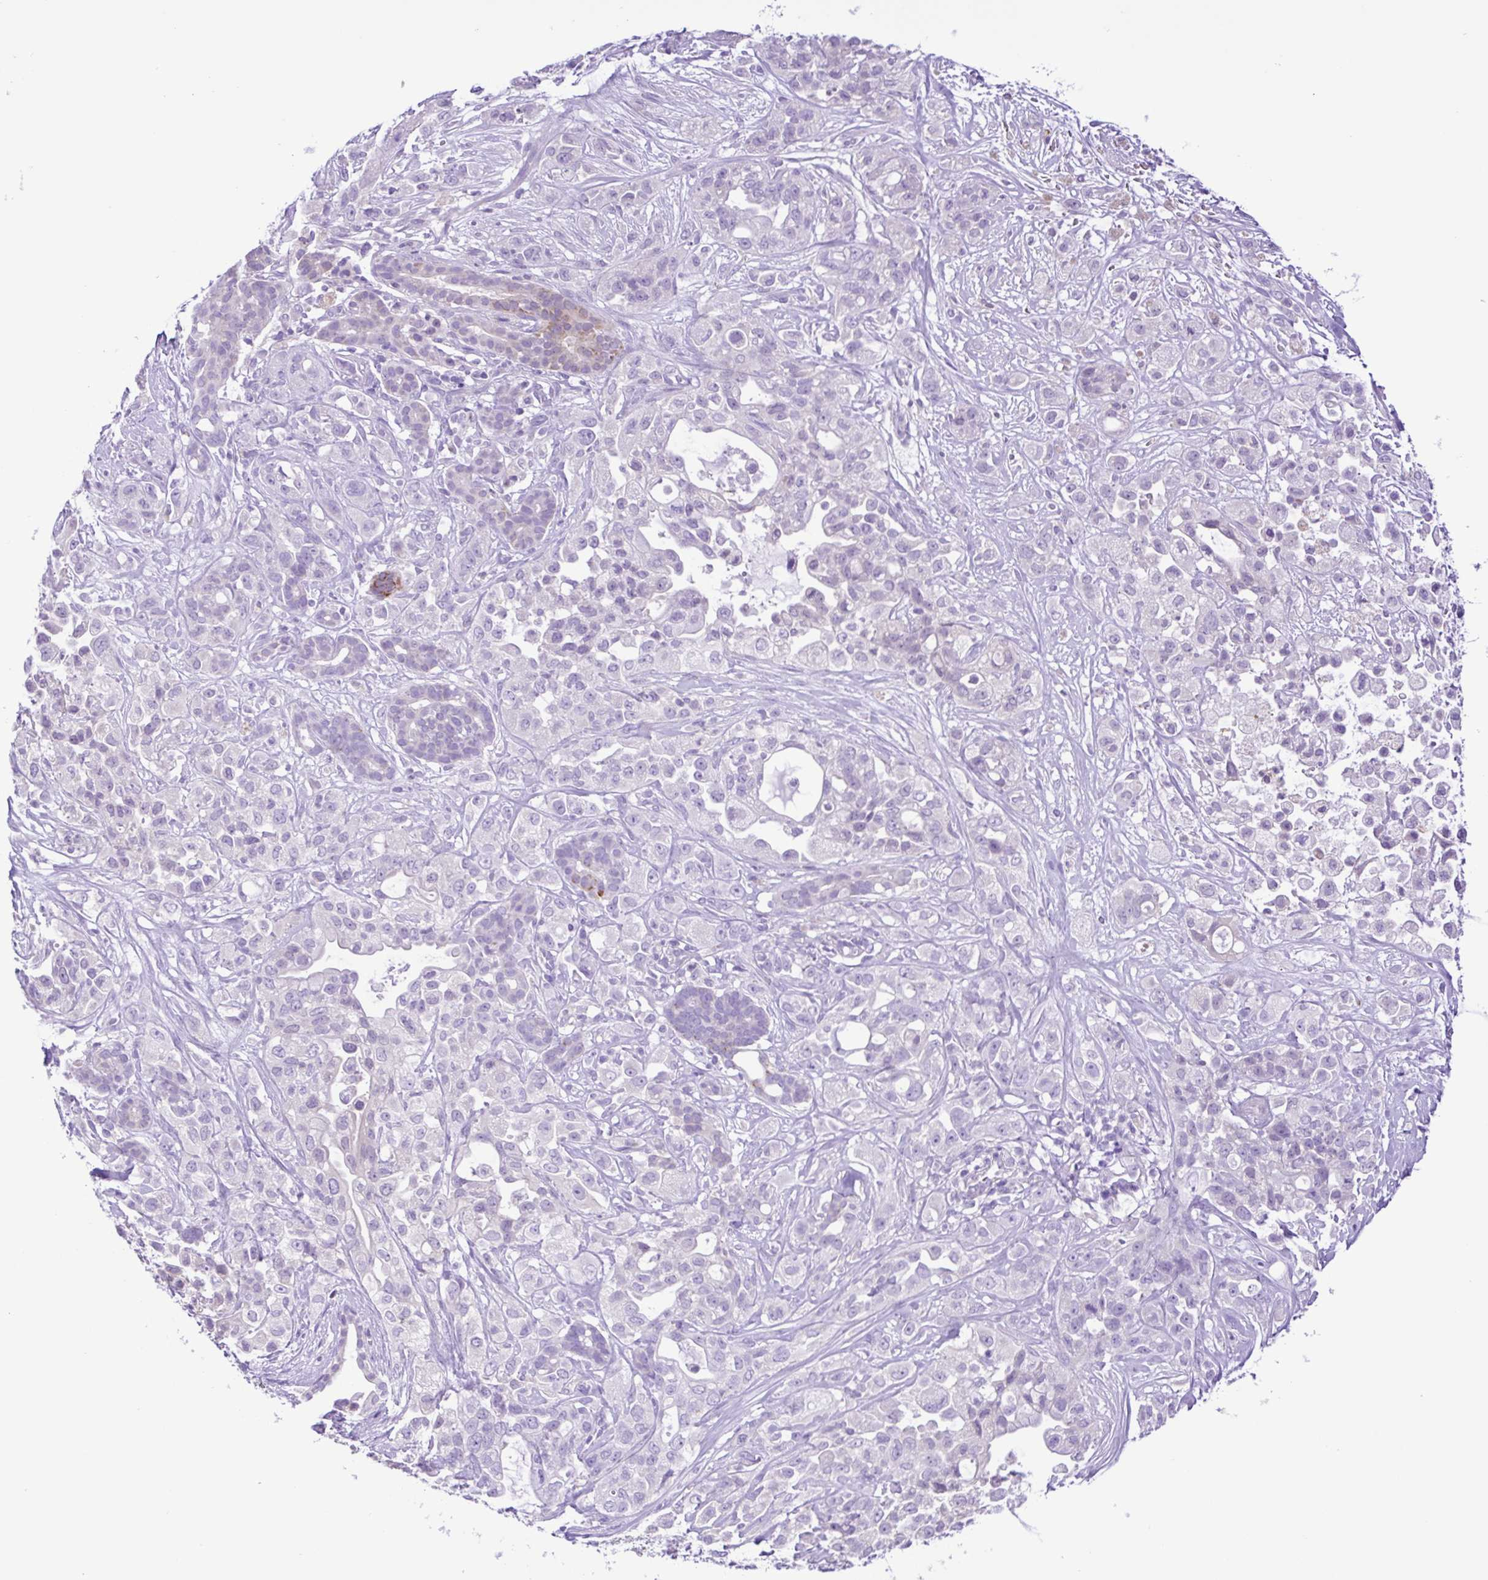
{"staining": {"intensity": "negative", "quantity": "none", "location": "none"}, "tissue": "pancreatic cancer", "cell_type": "Tumor cells", "image_type": "cancer", "snomed": [{"axis": "morphology", "description": "Adenocarcinoma, NOS"}, {"axis": "topography", "description": "Pancreas"}], "caption": "Human adenocarcinoma (pancreatic) stained for a protein using IHC exhibits no positivity in tumor cells.", "gene": "SYT1", "patient": {"sex": "male", "age": 44}}